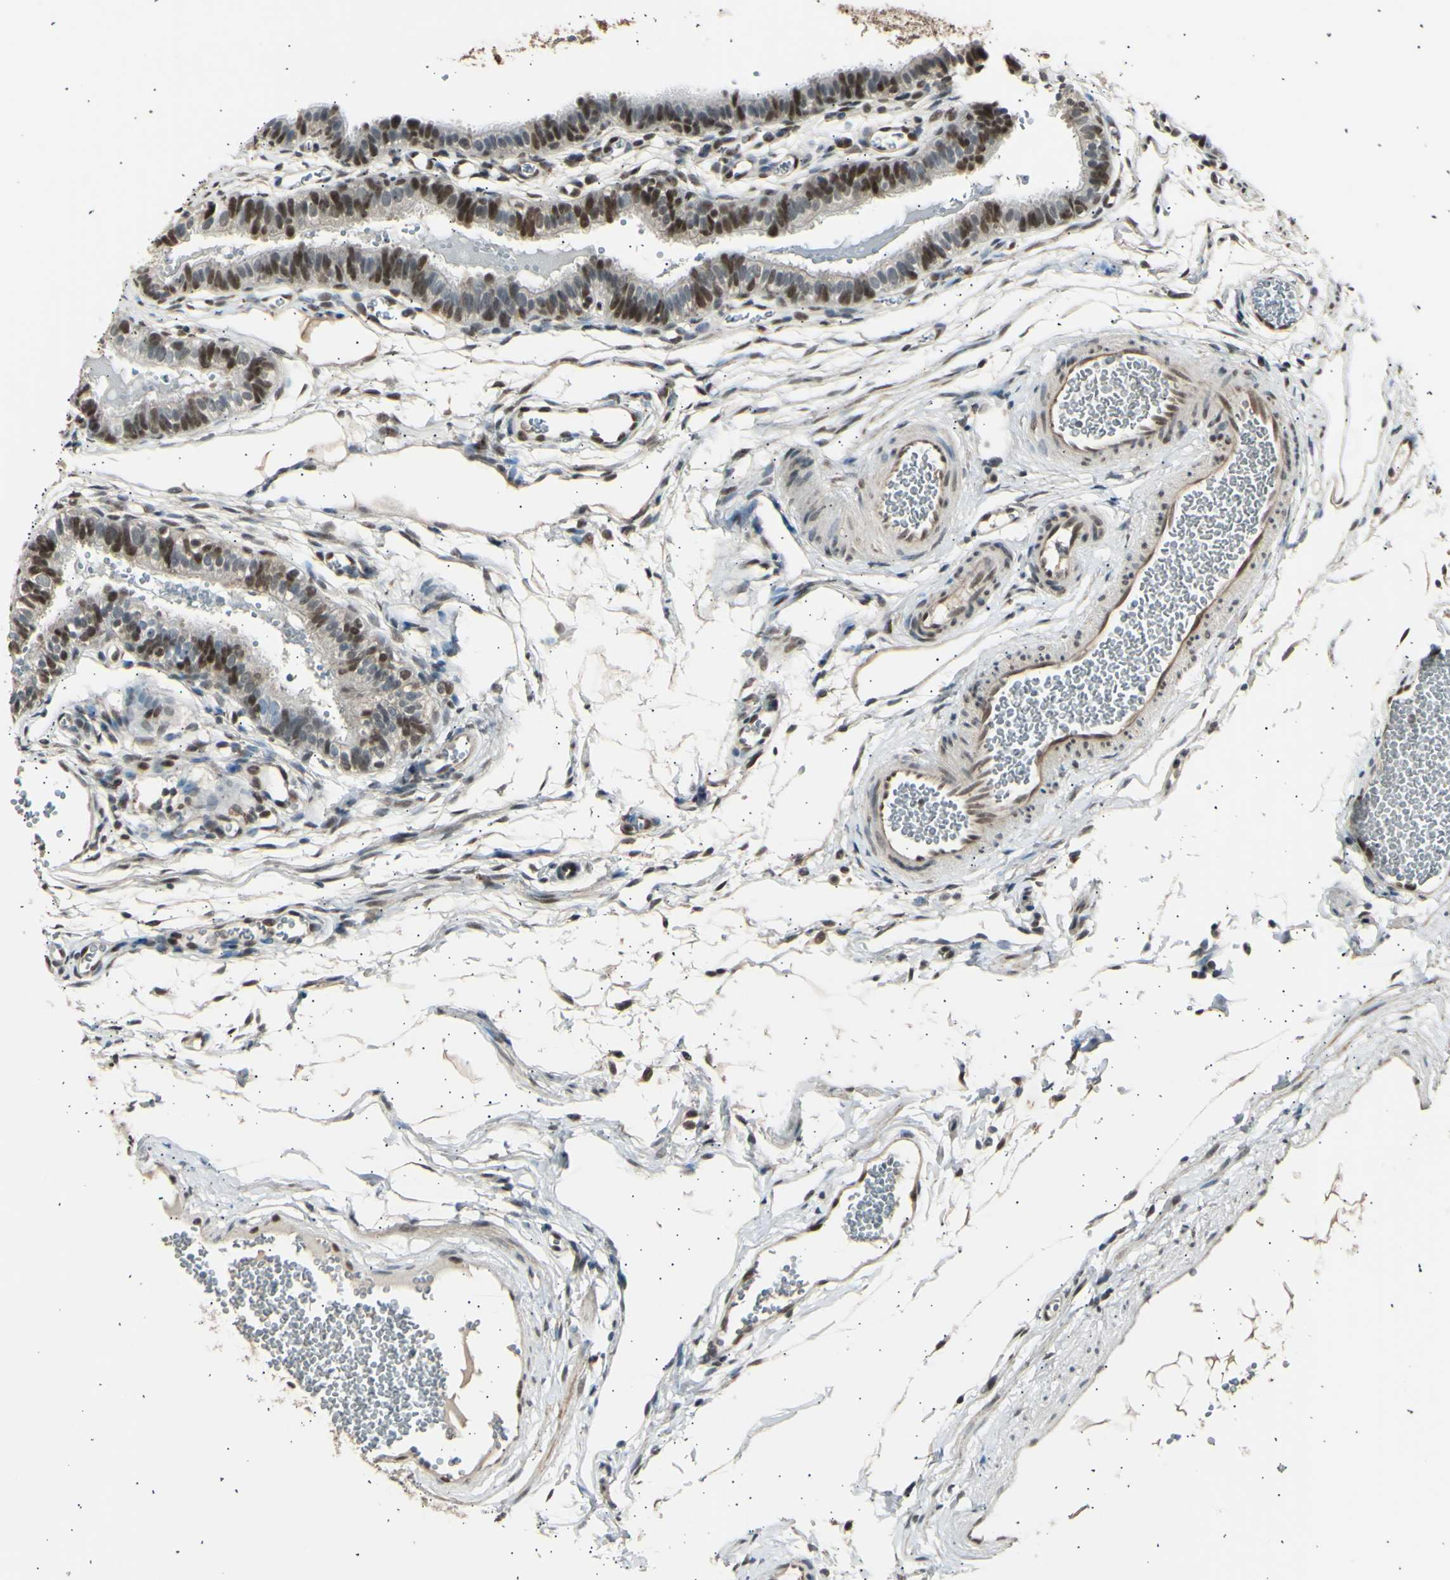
{"staining": {"intensity": "strong", "quantity": ">75%", "location": "nuclear"}, "tissue": "fallopian tube", "cell_type": "Glandular cells", "image_type": "normal", "snomed": [{"axis": "morphology", "description": "Normal tissue, NOS"}, {"axis": "topography", "description": "Fallopian tube"}, {"axis": "topography", "description": "Placenta"}], "caption": "Strong nuclear expression is seen in approximately >75% of glandular cells in unremarkable fallopian tube.", "gene": "PSMD5", "patient": {"sex": "female", "age": 34}}